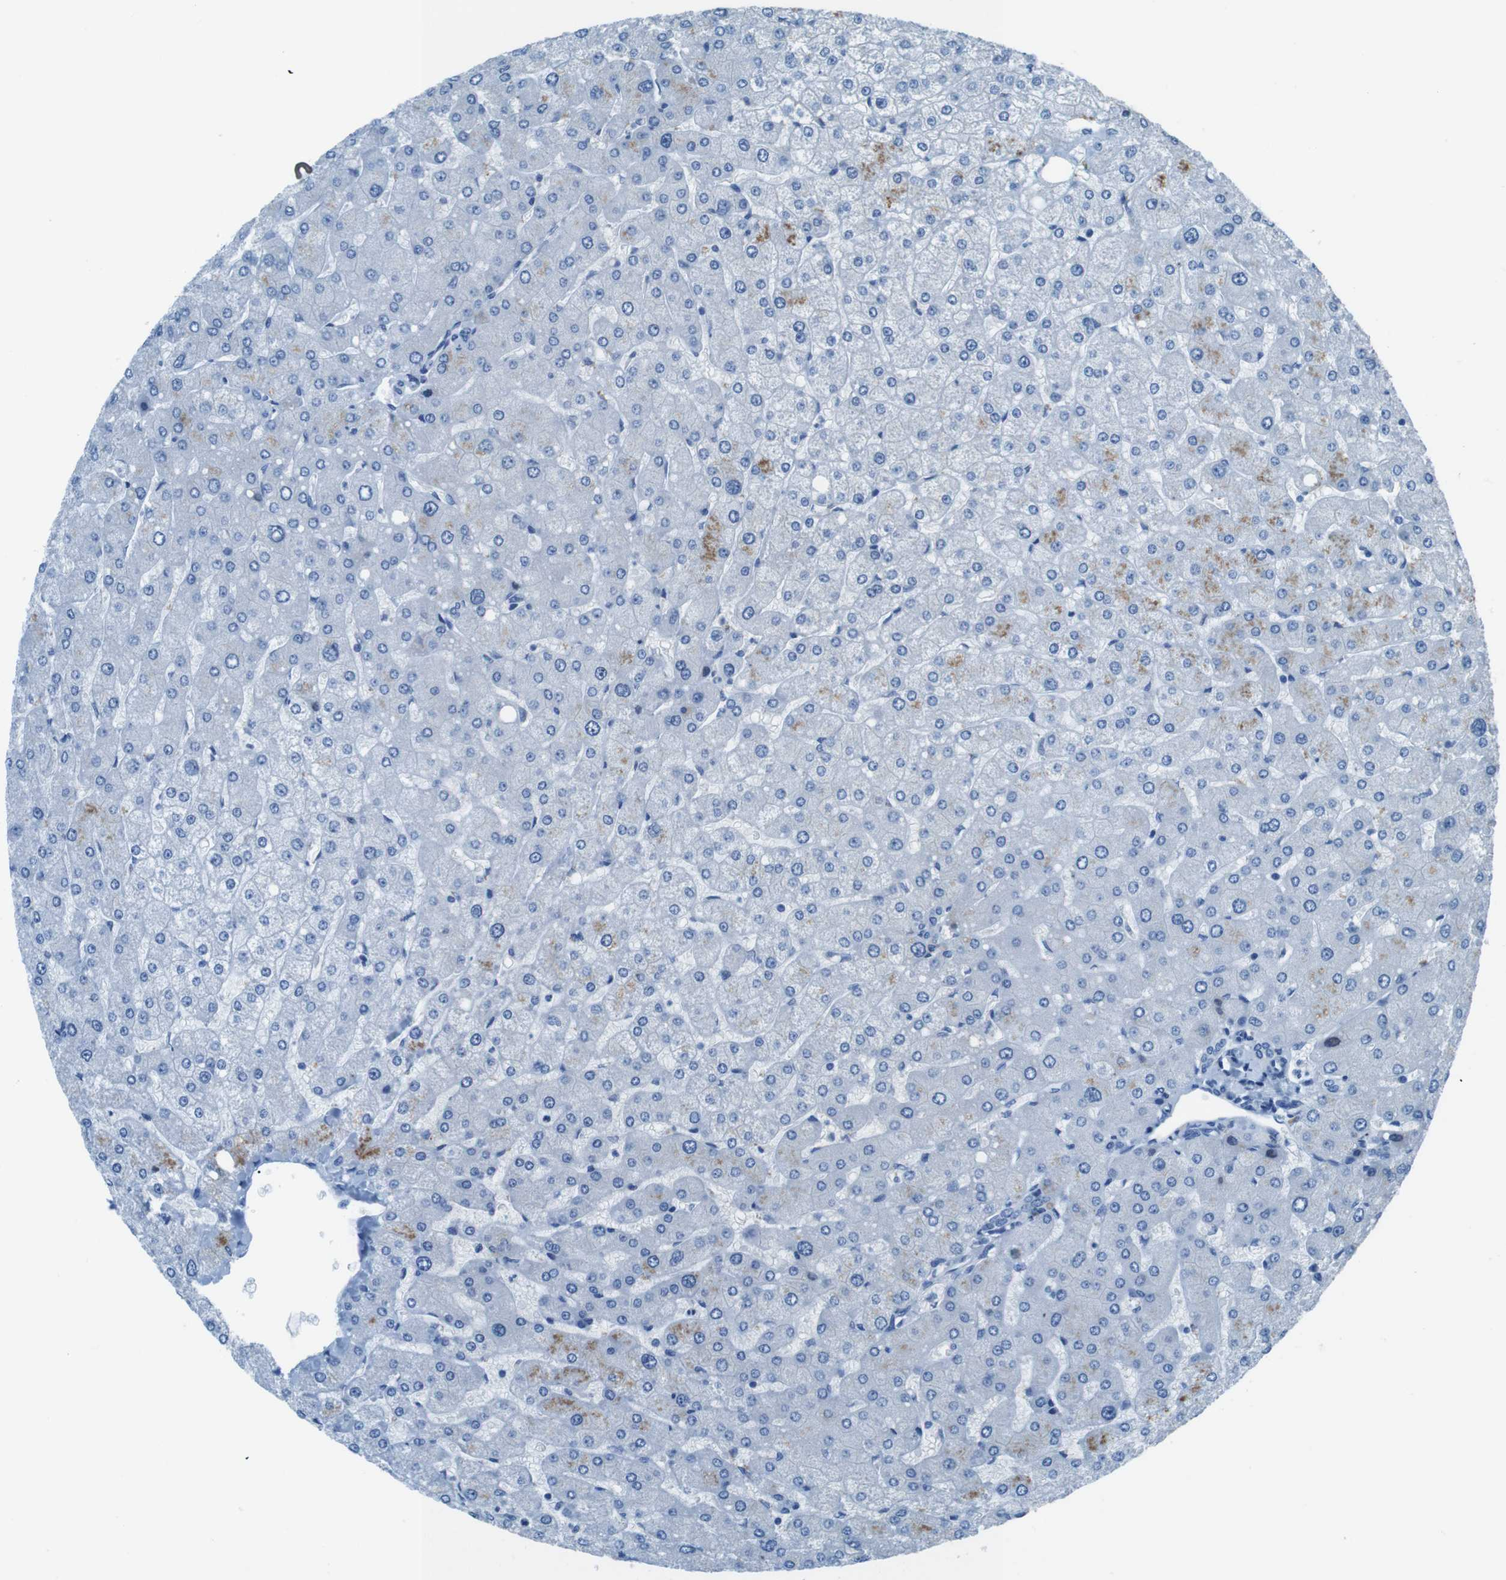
{"staining": {"intensity": "negative", "quantity": "none", "location": "none"}, "tissue": "liver", "cell_type": "Cholangiocytes", "image_type": "normal", "snomed": [{"axis": "morphology", "description": "Normal tissue, NOS"}, {"axis": "topography", "description": "Liver"}], "caption": "This is an immunohistochemistry (IHC) image of unremarkable human liver. There is no positivity in cholangiocytes.", "gene": "NANOS2", "patient": {"sex": "male", "age": 55}}